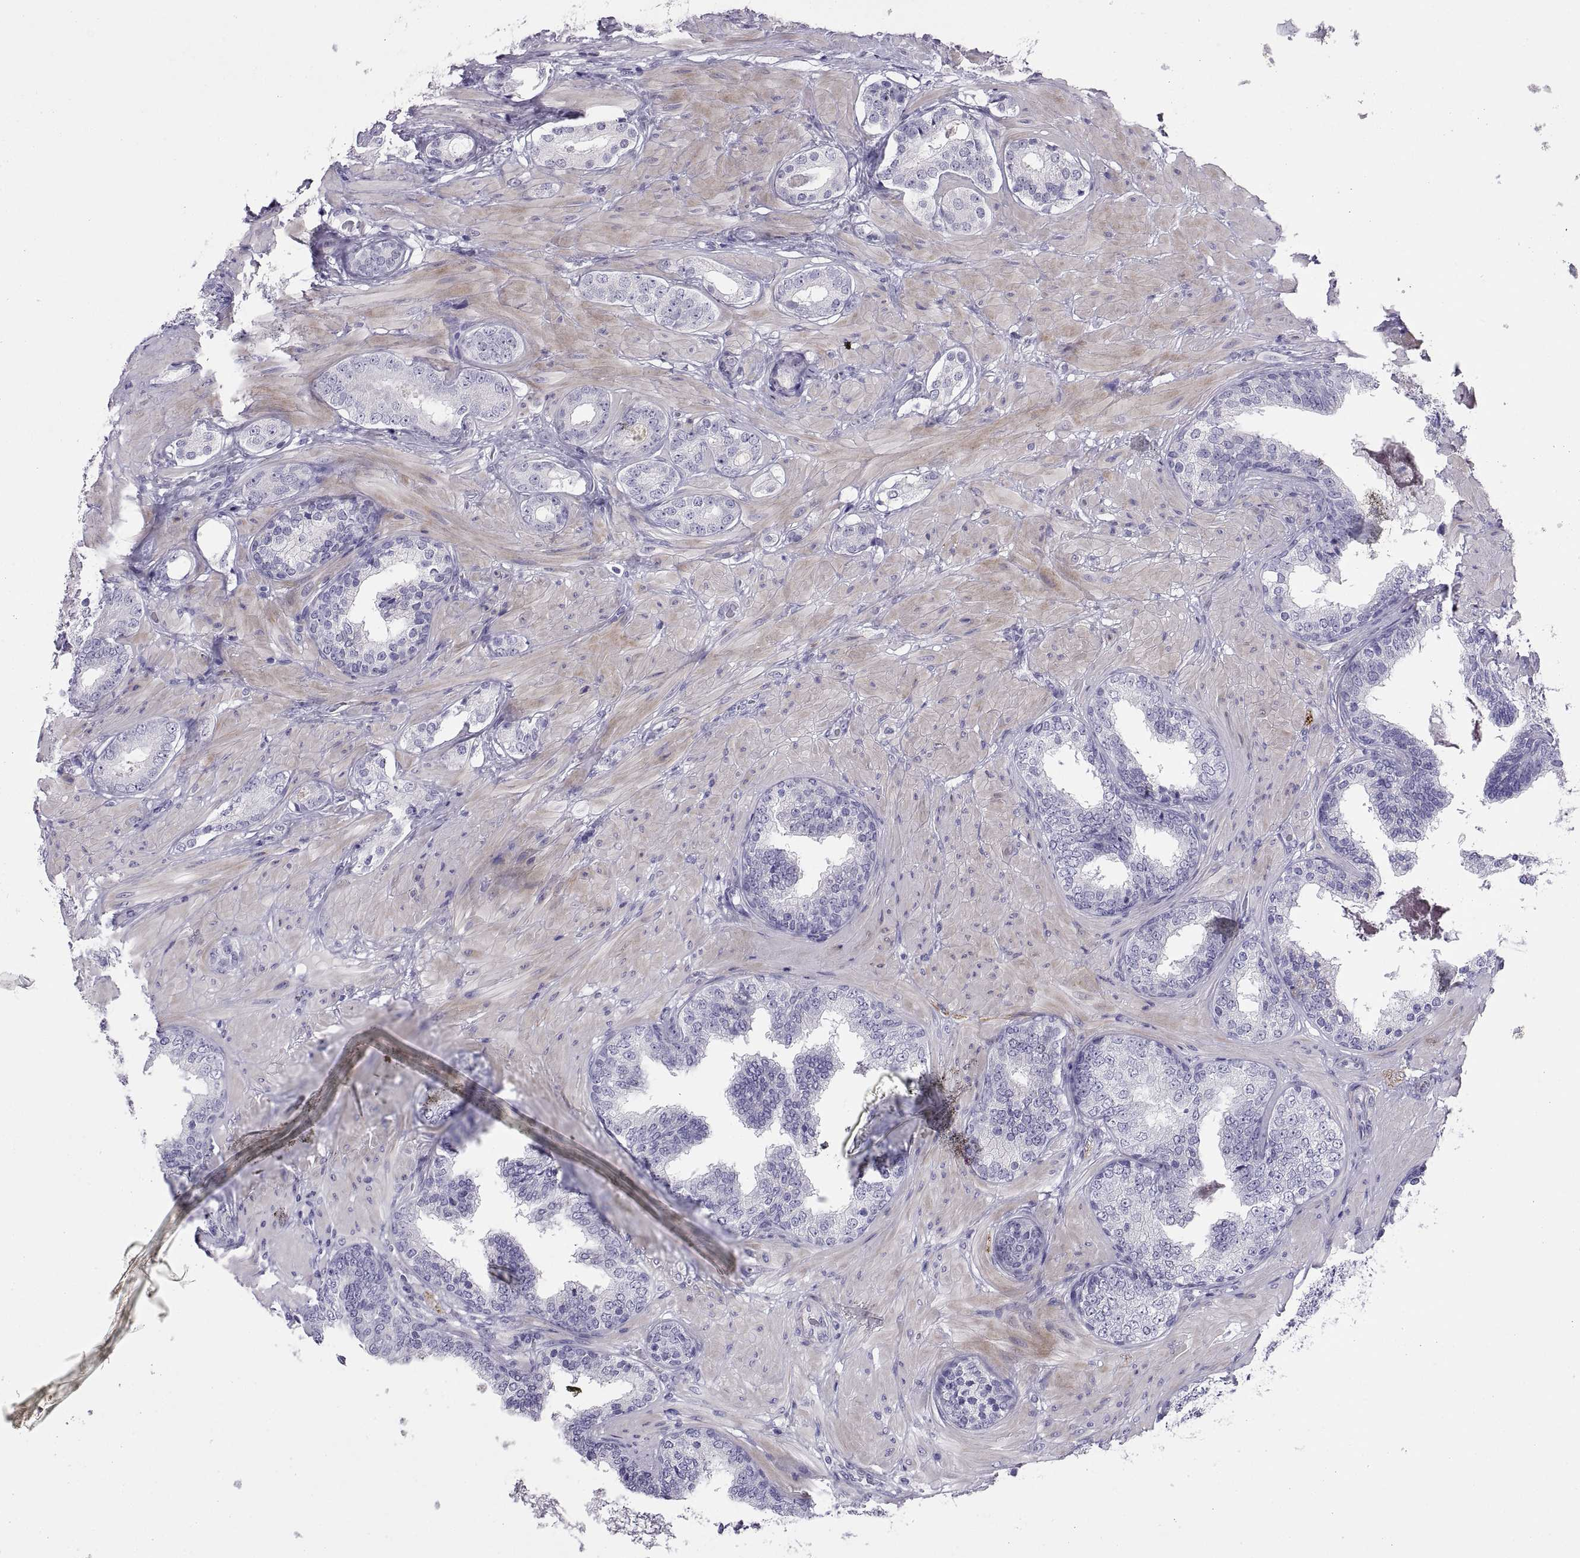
{"staining": {"intensity": "negative", "quantity": "none", "location": "none"}, "tissue": "prostate cancer", "cell_type": "Tumor cells", "image_type": "cancer", "snomed": [{"axis": "morphology", "description": "Adenocarcinoma, Low grade"}, {"axis": "topography", "description": "Prostate"}], "caption": "Immunohistochemistry photomicrograph of neoplastic tissue: prostate low-grade adenocarcinoma stained with DAB (3,3'-diaminobenzidine) demonstrates no significant protein expression in tumor cells.", "gene": "RGS20", "patient": {"sex": "male", "age": 60}}